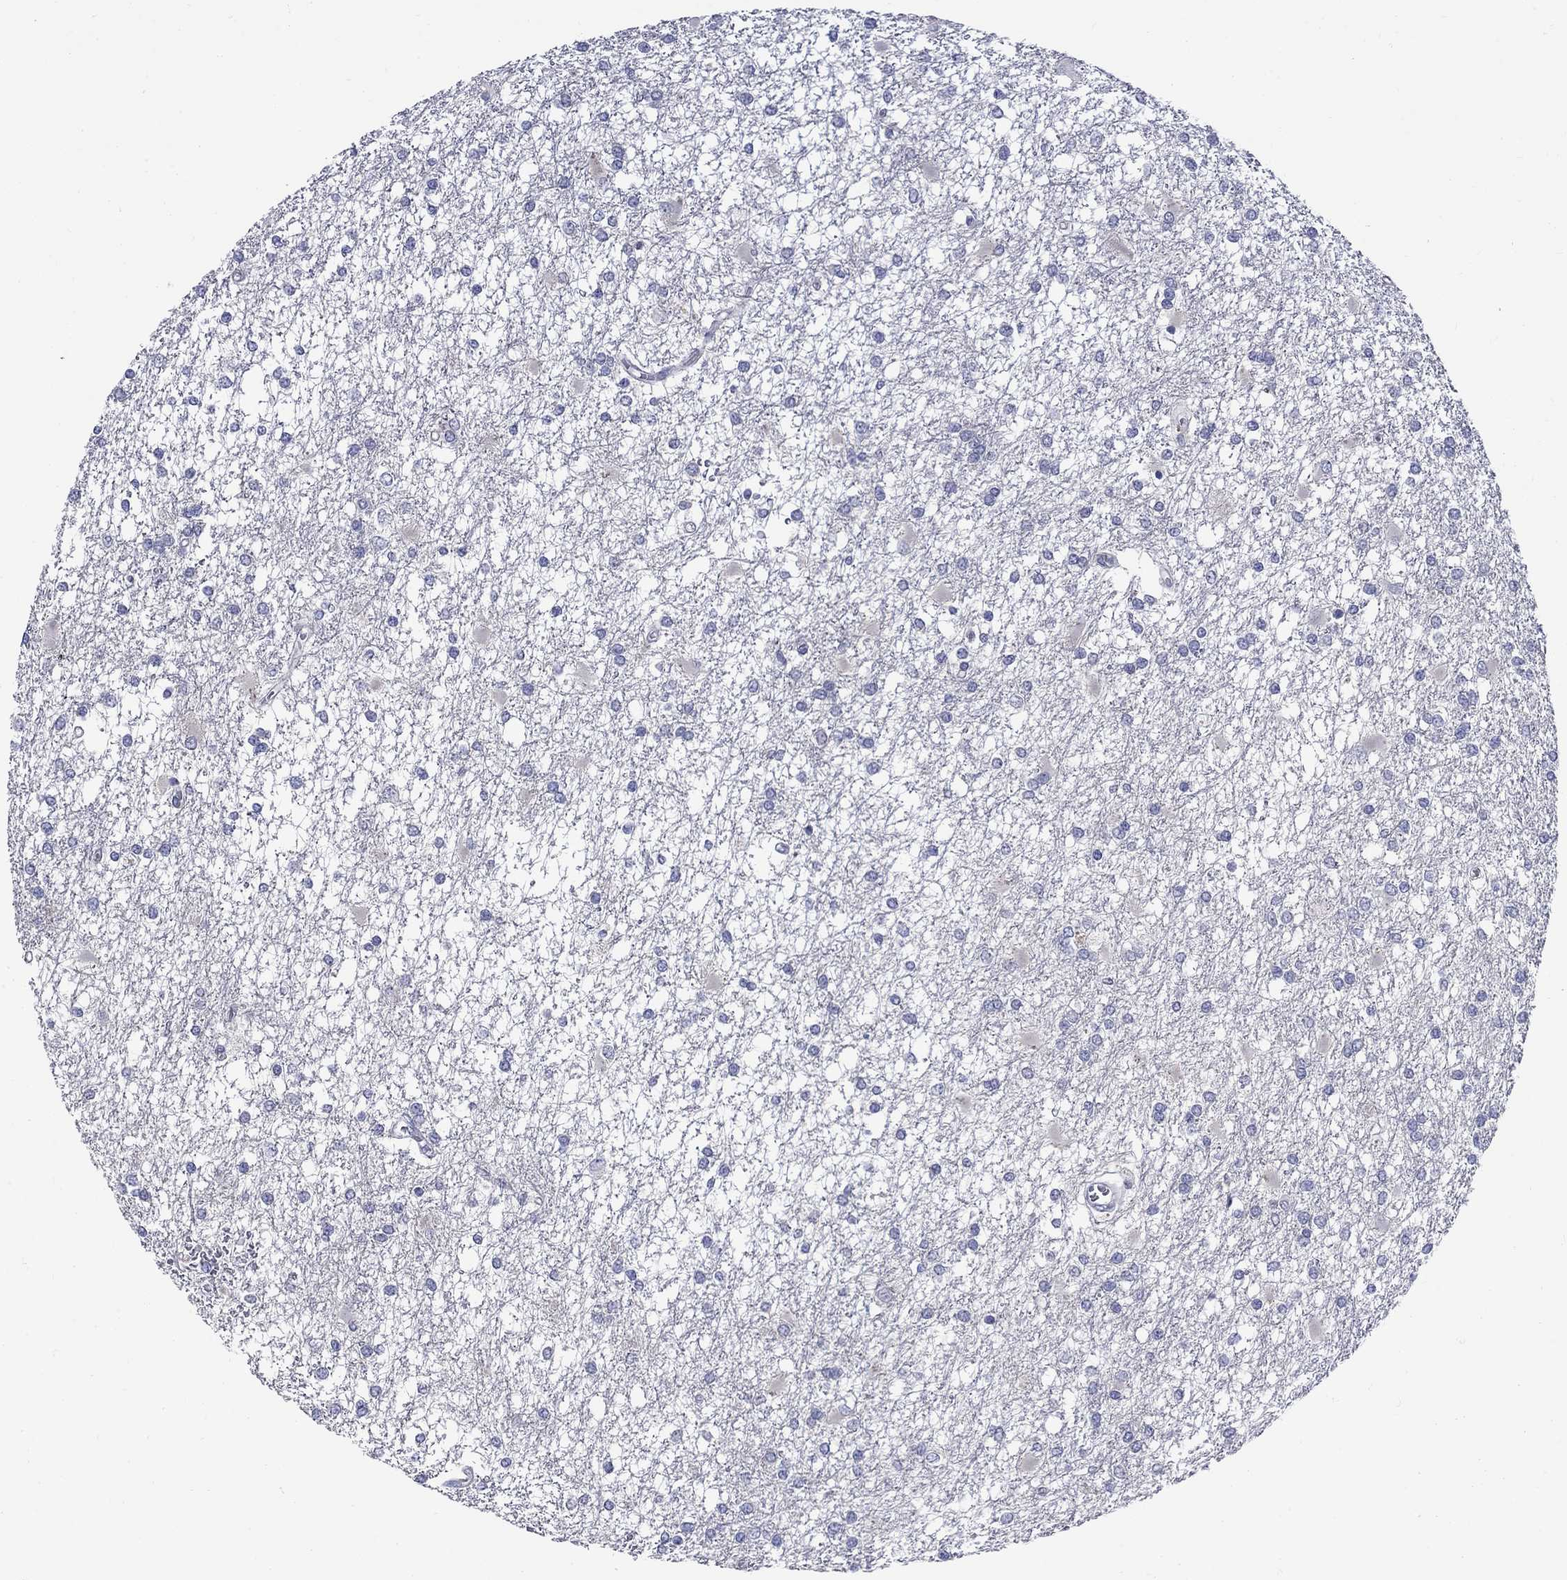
{"staining": {"intensity": "negative", "quantity": "none", "location": "none"}, "tissue": "glioma", "cell_type": "Tumor cells", "image_type": "cancer", "snomed": [{"axis": "morphology", "description": "Glioma, malignant, High grade"}, {"axis": "topography", "description": "Cerebral cortex"}], "caption": "IHC photomicrograph of neoplastic tissue: human glioma stained with DAB shows no significant protein staining in tumor cells.", "gene": "QRFPR", "patient": {"sex": "male", "age": 79}}